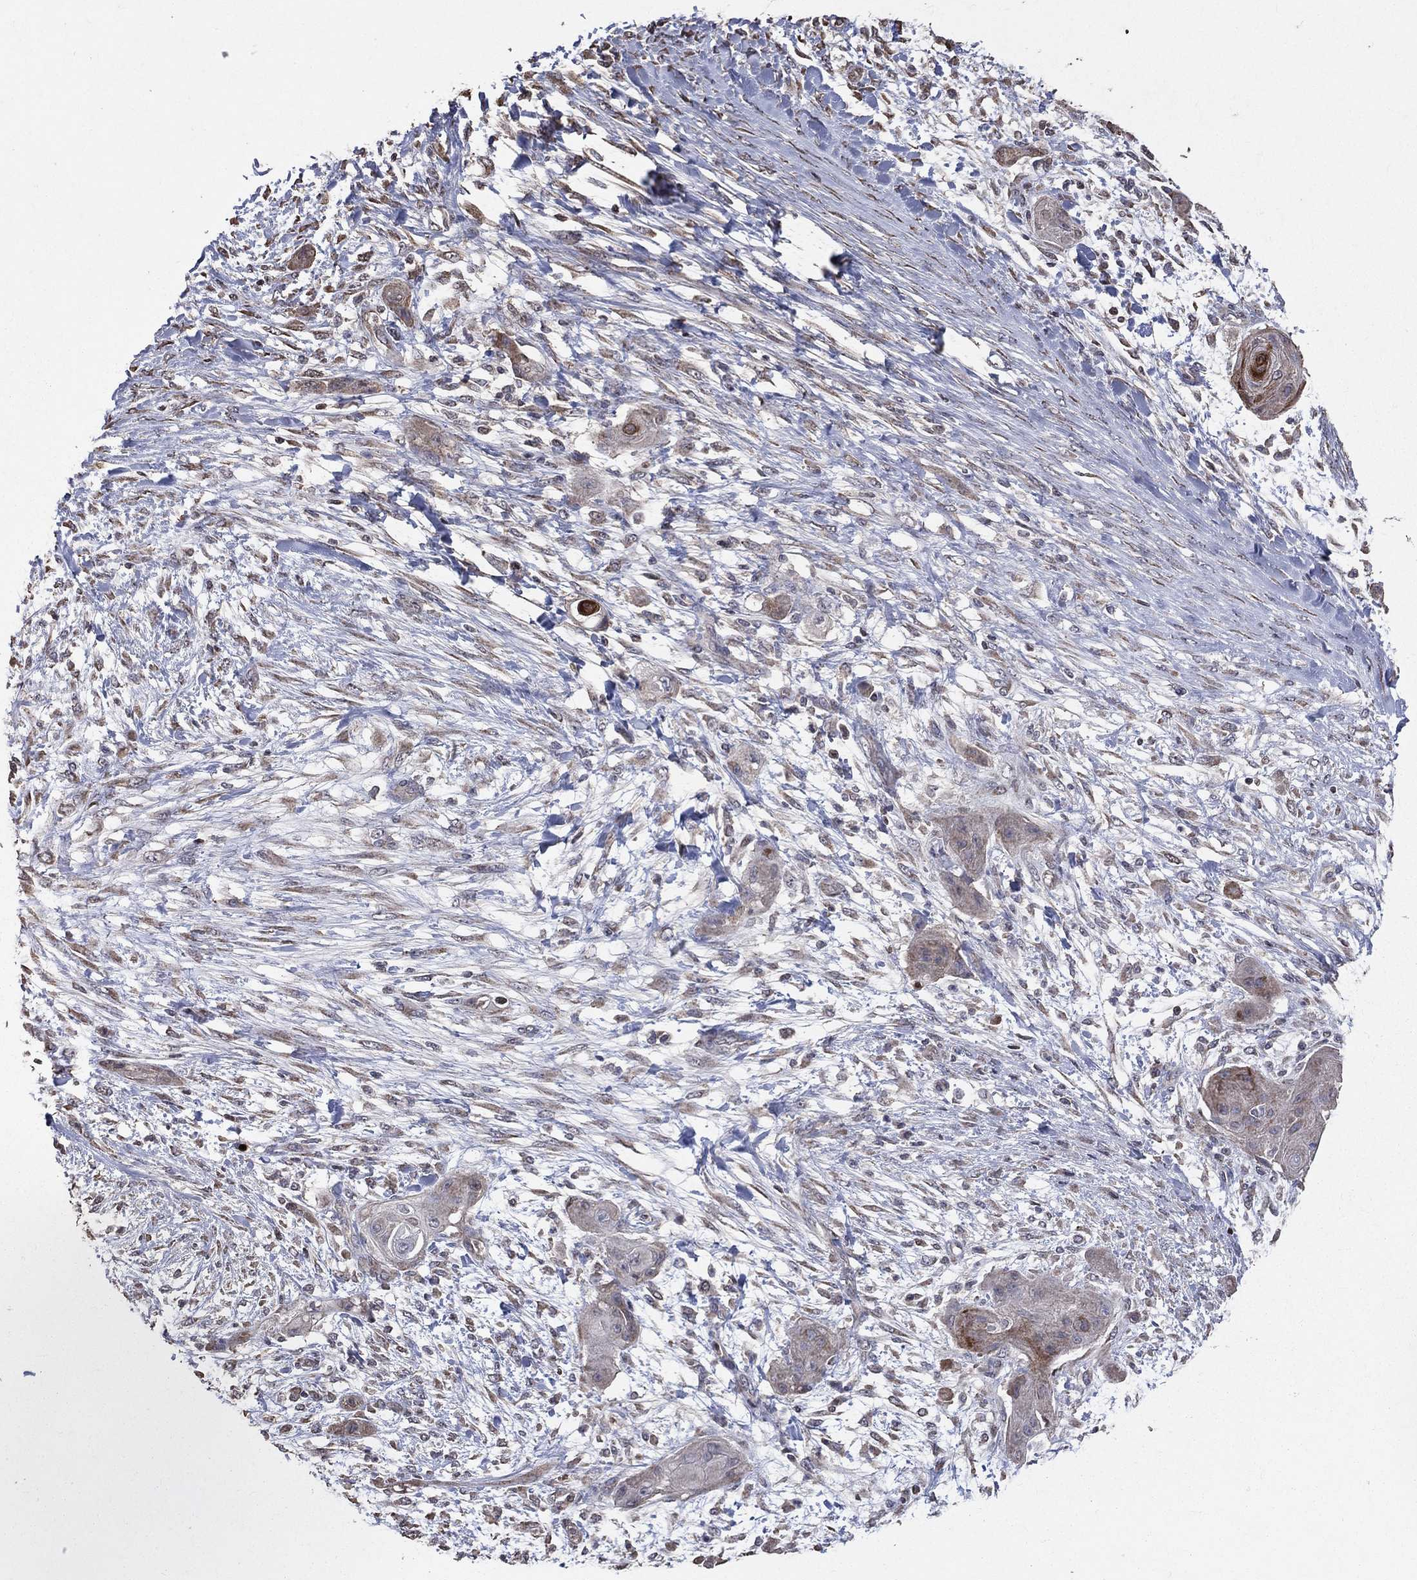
{"staining": {"intensity": "negative", "quantity": "none", "location": "none"}, "tissue": "skin cancer", "cell_type": "Tumor cells", "image_type": "cancer", "snomed": [{"axis": "morphology", "description": "Squamous cell carcinoma, NOS"}, {"axis": "topography", "description": "Skin"}], "caption": "Tumor cells show no significant positivity in skin squamous cell carcinoma. (DAB (3,3'-diaminobenzidine) IHC with hematoxylin counter stain).", "gene": "LY6K", "patient": {"sex": "male", "age": 62}}